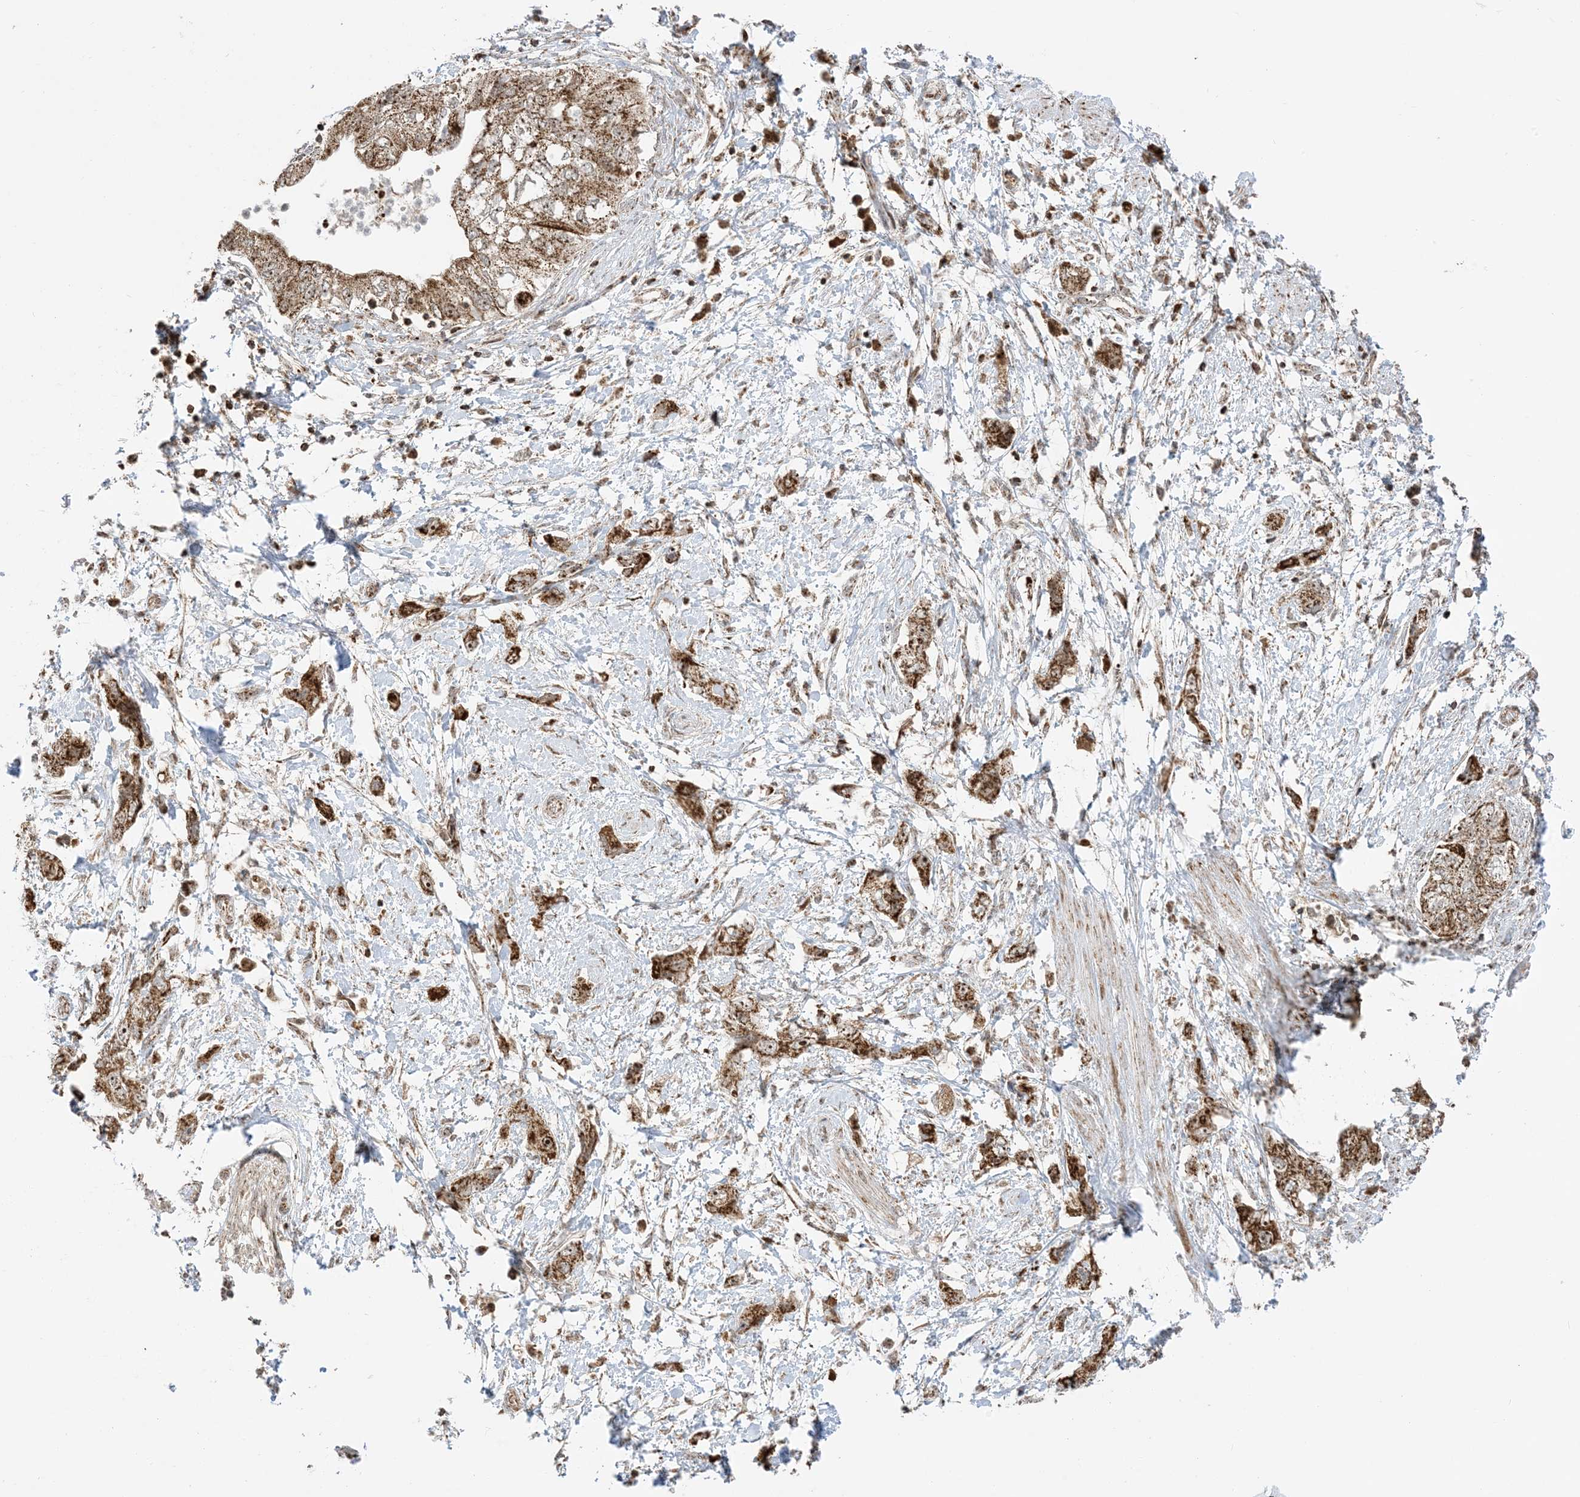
{"staining": {"intensity": "moderate", "quantity": ">75%", "location": "cytoplasmic/membranous,nuclear"}, "tissue": "pancreatic cancer", "cell_type": "Tumor cells", "image_type": "cancer", "snomed": [{"axis": "morphology", "description": "Adenocarcinoma, NOS"}, {"axis": "topography", "description": "Pancreas"}], "caption": "IHC of adenocarcinoma (pancreatic) reveals medium levels of moderate cytoplasmic/membranous and nuclear expression in approximately >75% of tumor cells.", "gene": "MAPKBP1", "patient": {"sex": "female", "age": 73}}